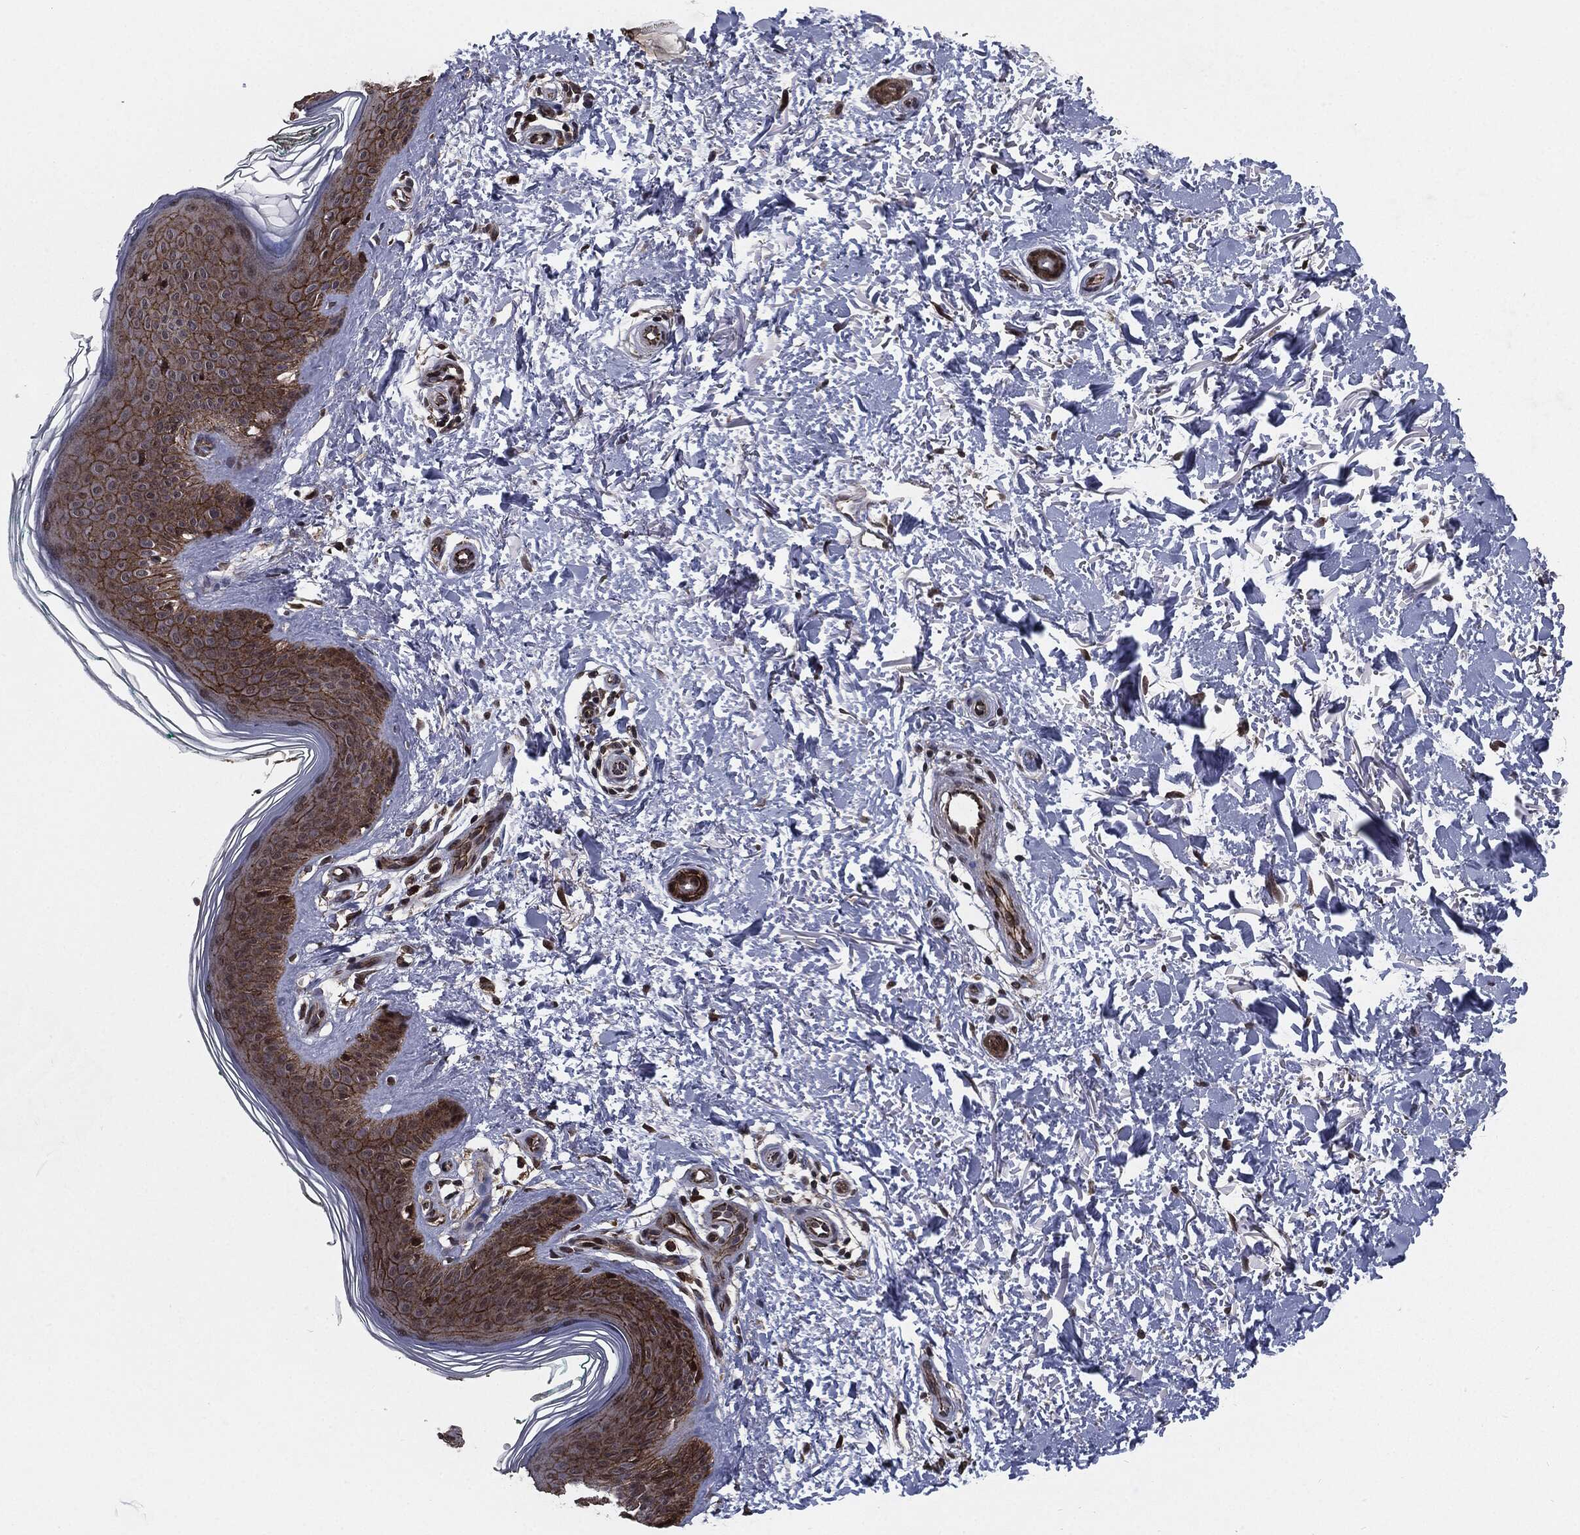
{"staining": {"intensity": "negative", "quantity": "none", "location": "none"}, "tissue": "skin", "cell_type": "Fibroblasts", "image_type": "normal", "snomed": [{"axis": "morphology", "description": "Normal tissue, NOS"}, {"axis": "morphology", "description": "Inflammation, NOS"}, {"axis": "morphology", "description": "Fibrosis, NOS"}, {"axis": "topography", "description": "Skin"}], "caption": "Immunohistochemical staining of normal human skin exhibits no significant staining in fibroblasts.", "gene": "PTPA", "patient": {"sex": "male", "age": 71}}